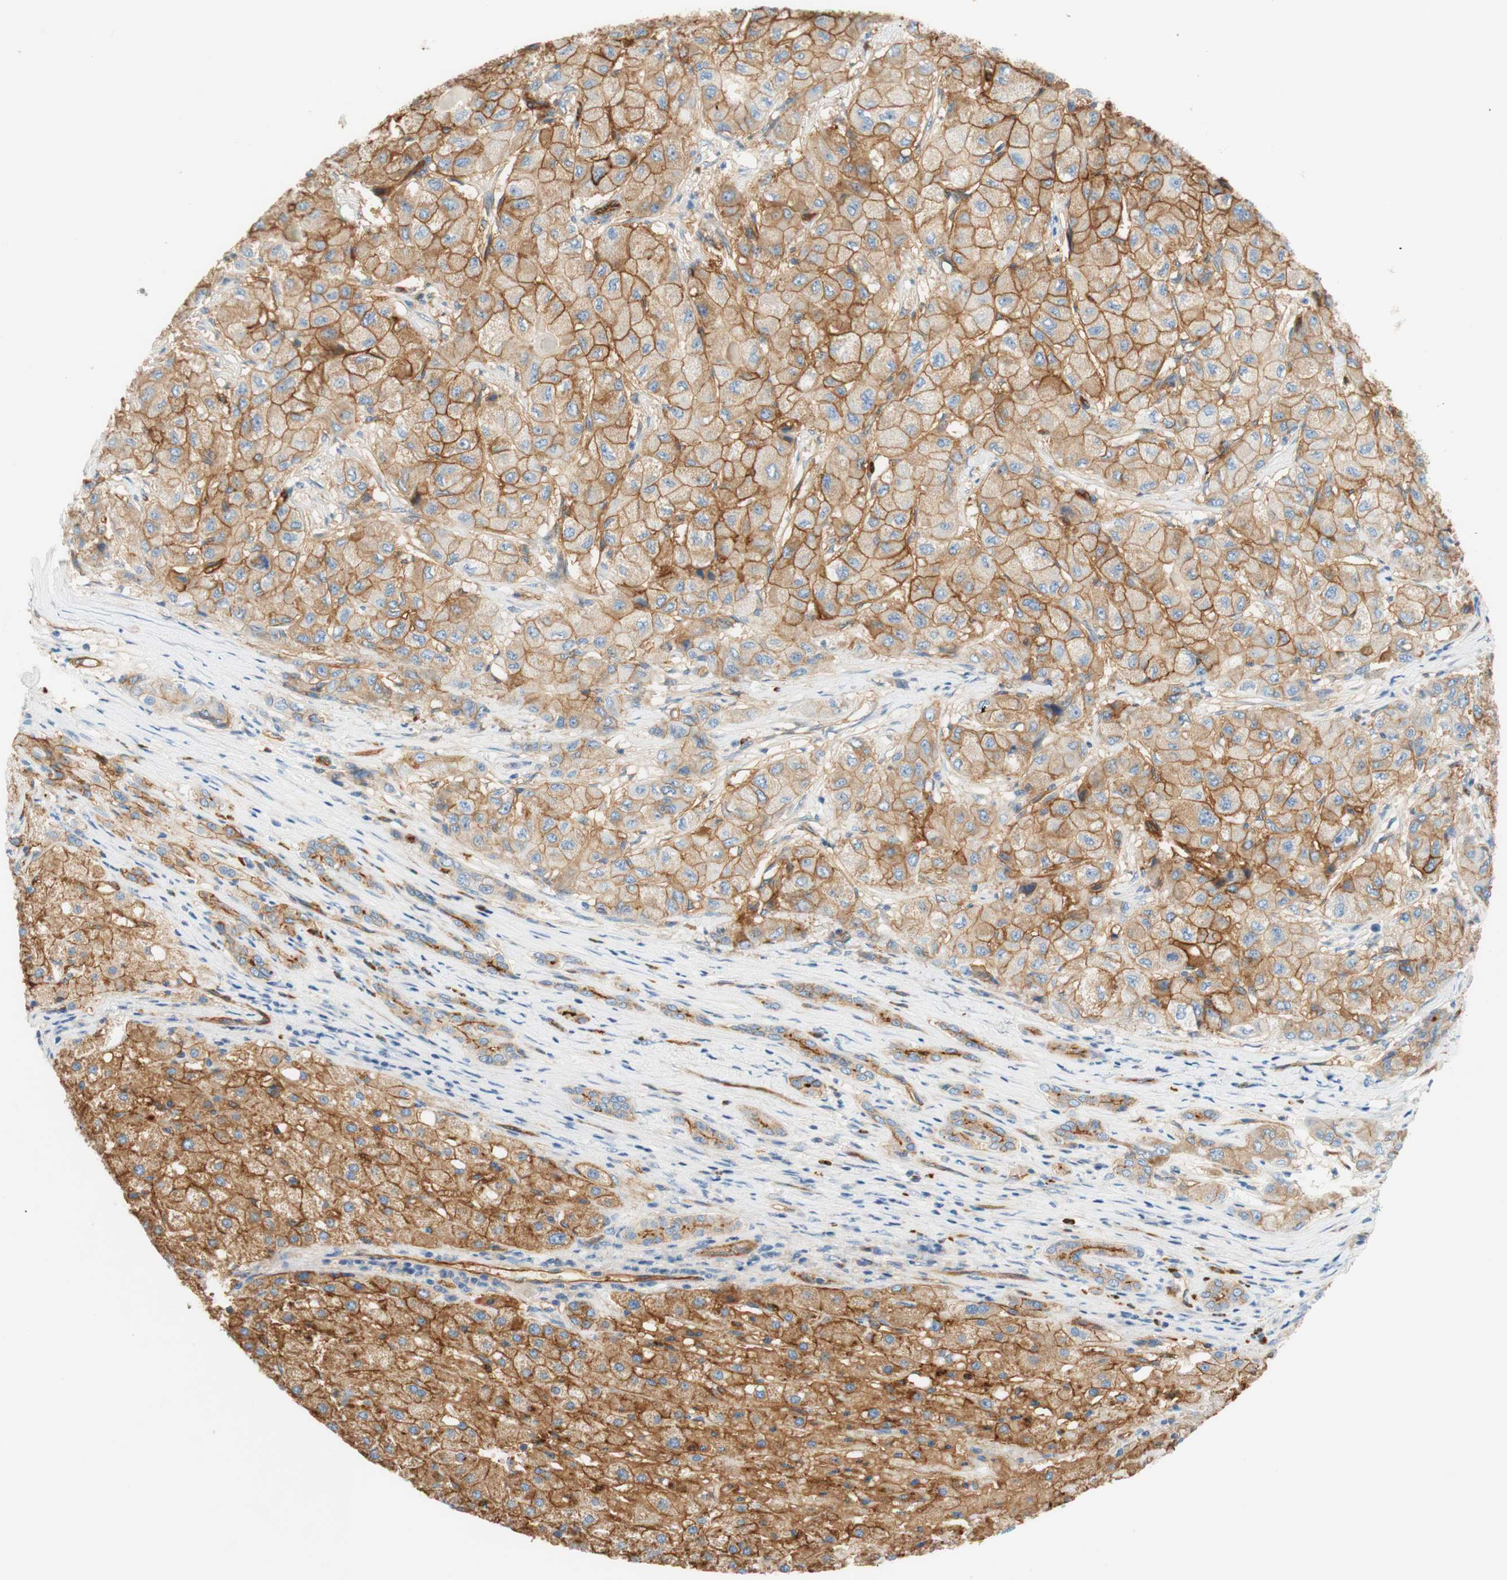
{"staining": {"intensity": "moderate", "quantity": ">75%", "location": "cytoplasmic/membranous"}, "tissue": "liver cancer", "cell_type": "Tumor cells", "image_type": "cancer", "snomed": [{"axis": "morphology", "description": "Carcinoma, Hepatocellular, NOS"}, {"axis": "topography", "description": "Liver"}], "caption": "Tumor cells exhibit medium levels of moderate cytoplasmic/membranous staining in approximately >75% of cells in hepatocellular carcinoma (liver).", "gene": "STOM", "patient": {"sex": "male", "age": 80}}